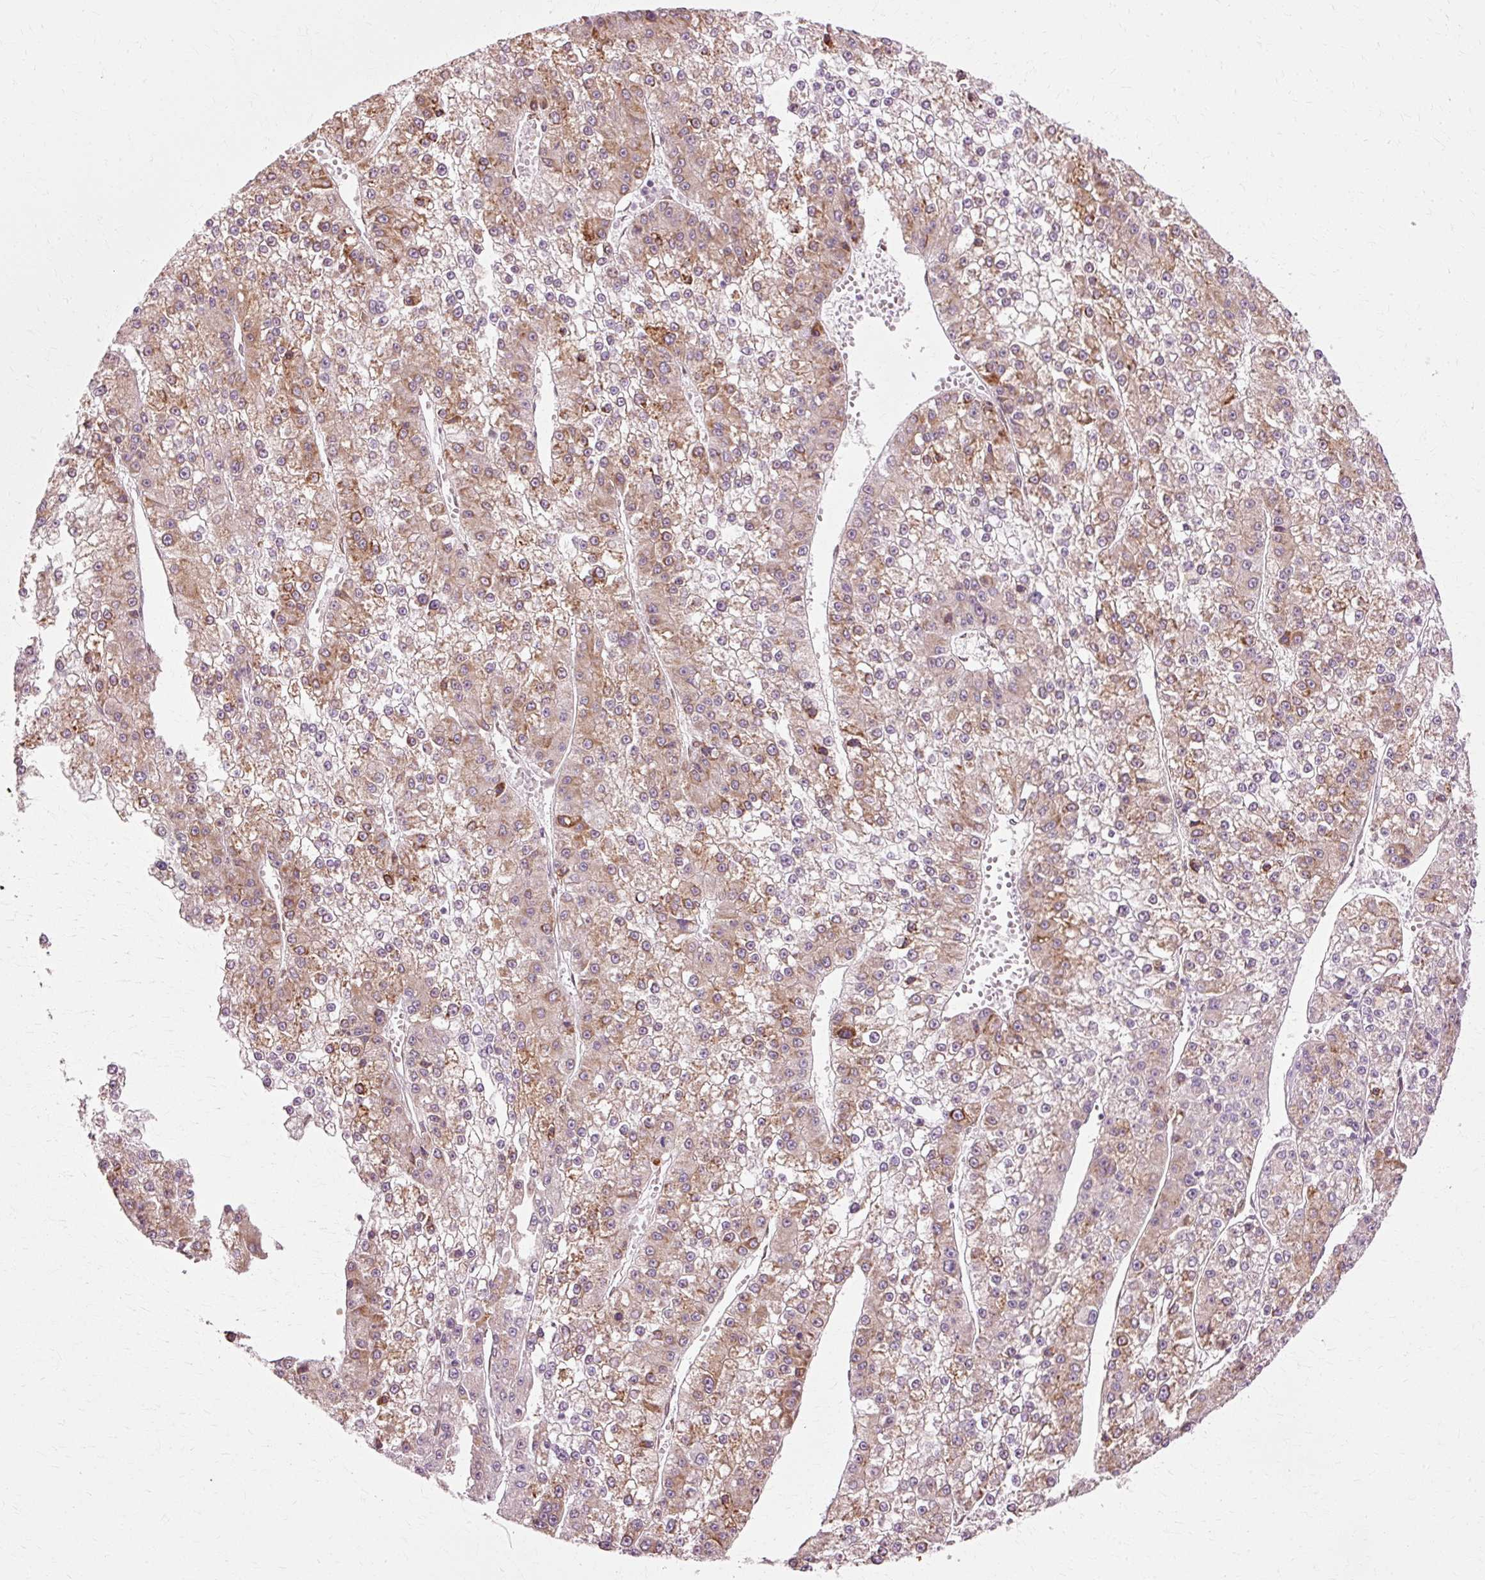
{"staining": {"intensity": "moderate", "quantity": "25%-75%", "location": "cytoplasmic/membranous"}, "tissue": "liver cancer", "cell_type": "Tumor cells", "image_type": "cancer", "snomed": [{"axis": "morphology", "description": "Carcinoma, Hepatocellular, NOS"}, {"axis": "topography", "description": "Liver"}], "caption": "Protein staining of liver hepatocellular carcinoma tissue demonstrates moderate cytoplasmic/membranous staining in approximately 25%-75% of tumor cells. The staining was performed using DAB (3,3'-diaminobenzidine) to visualize the protein expression in brown, while the nuclei were stained in blue with hematoxylin (Magnification: 20x).", "gene": "RGPD5", "patient": {"sex": "female", "age": 73}}